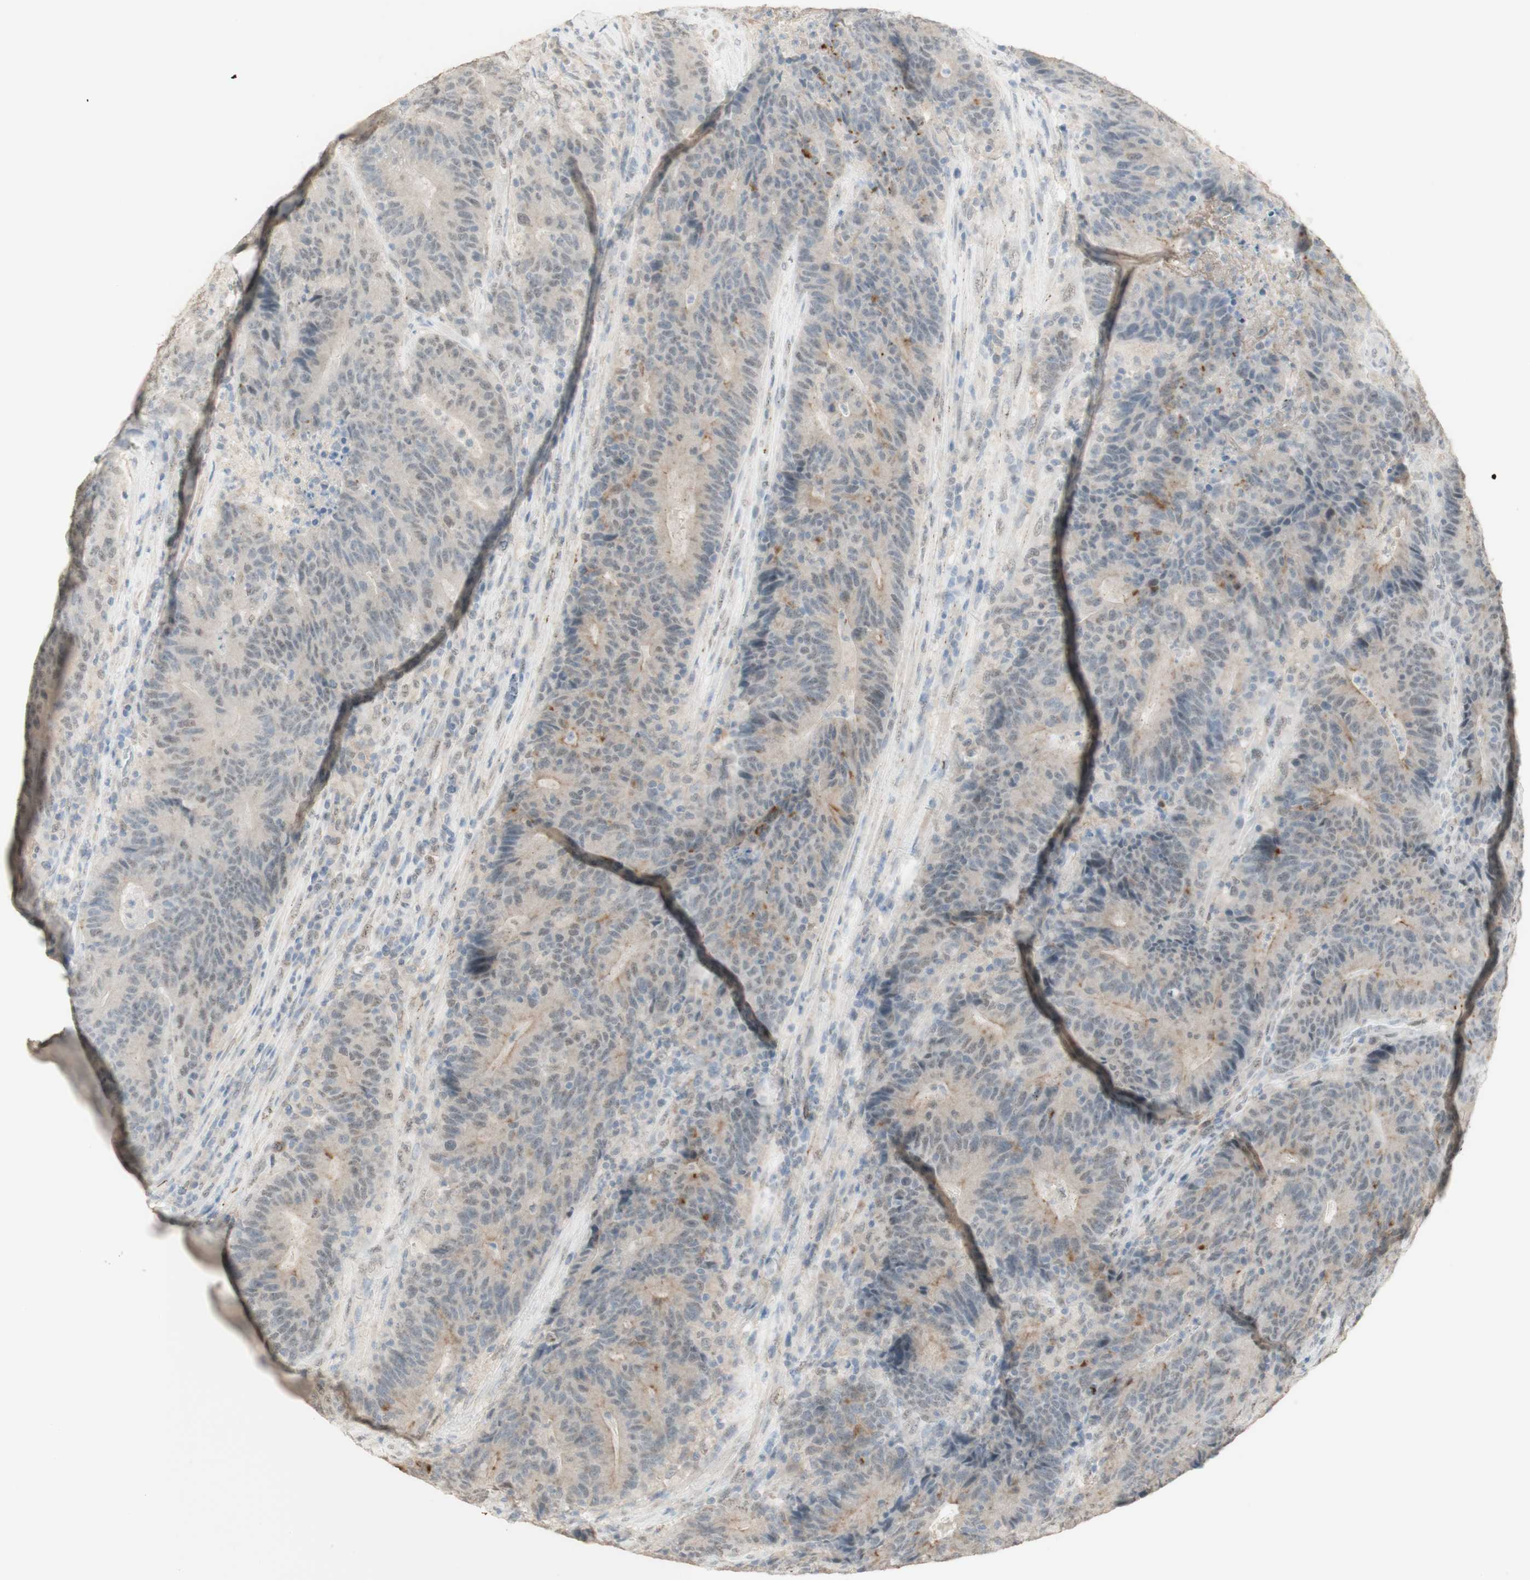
{"staining": {"intensity": "negative", "quantity": "none", "location": "none"}, "tissue": "colorectal cancer", "cell_type": "Tumor cells", "image_type": "cancer", "snomed": [{"axis": "morphology", "description": "Normal tissue, NOS"}, {"axis": "morphology", "description": "Adenocarcinoma, NOS"}, {"axis": "topography", "description": "Colon"}], "caption": "Colorectal cancer was stained to show a protein in brown. There is no significant positivity in tumor cells.", "gene": "MUC3A", "patient": {"sex": "female", "age": 75}}